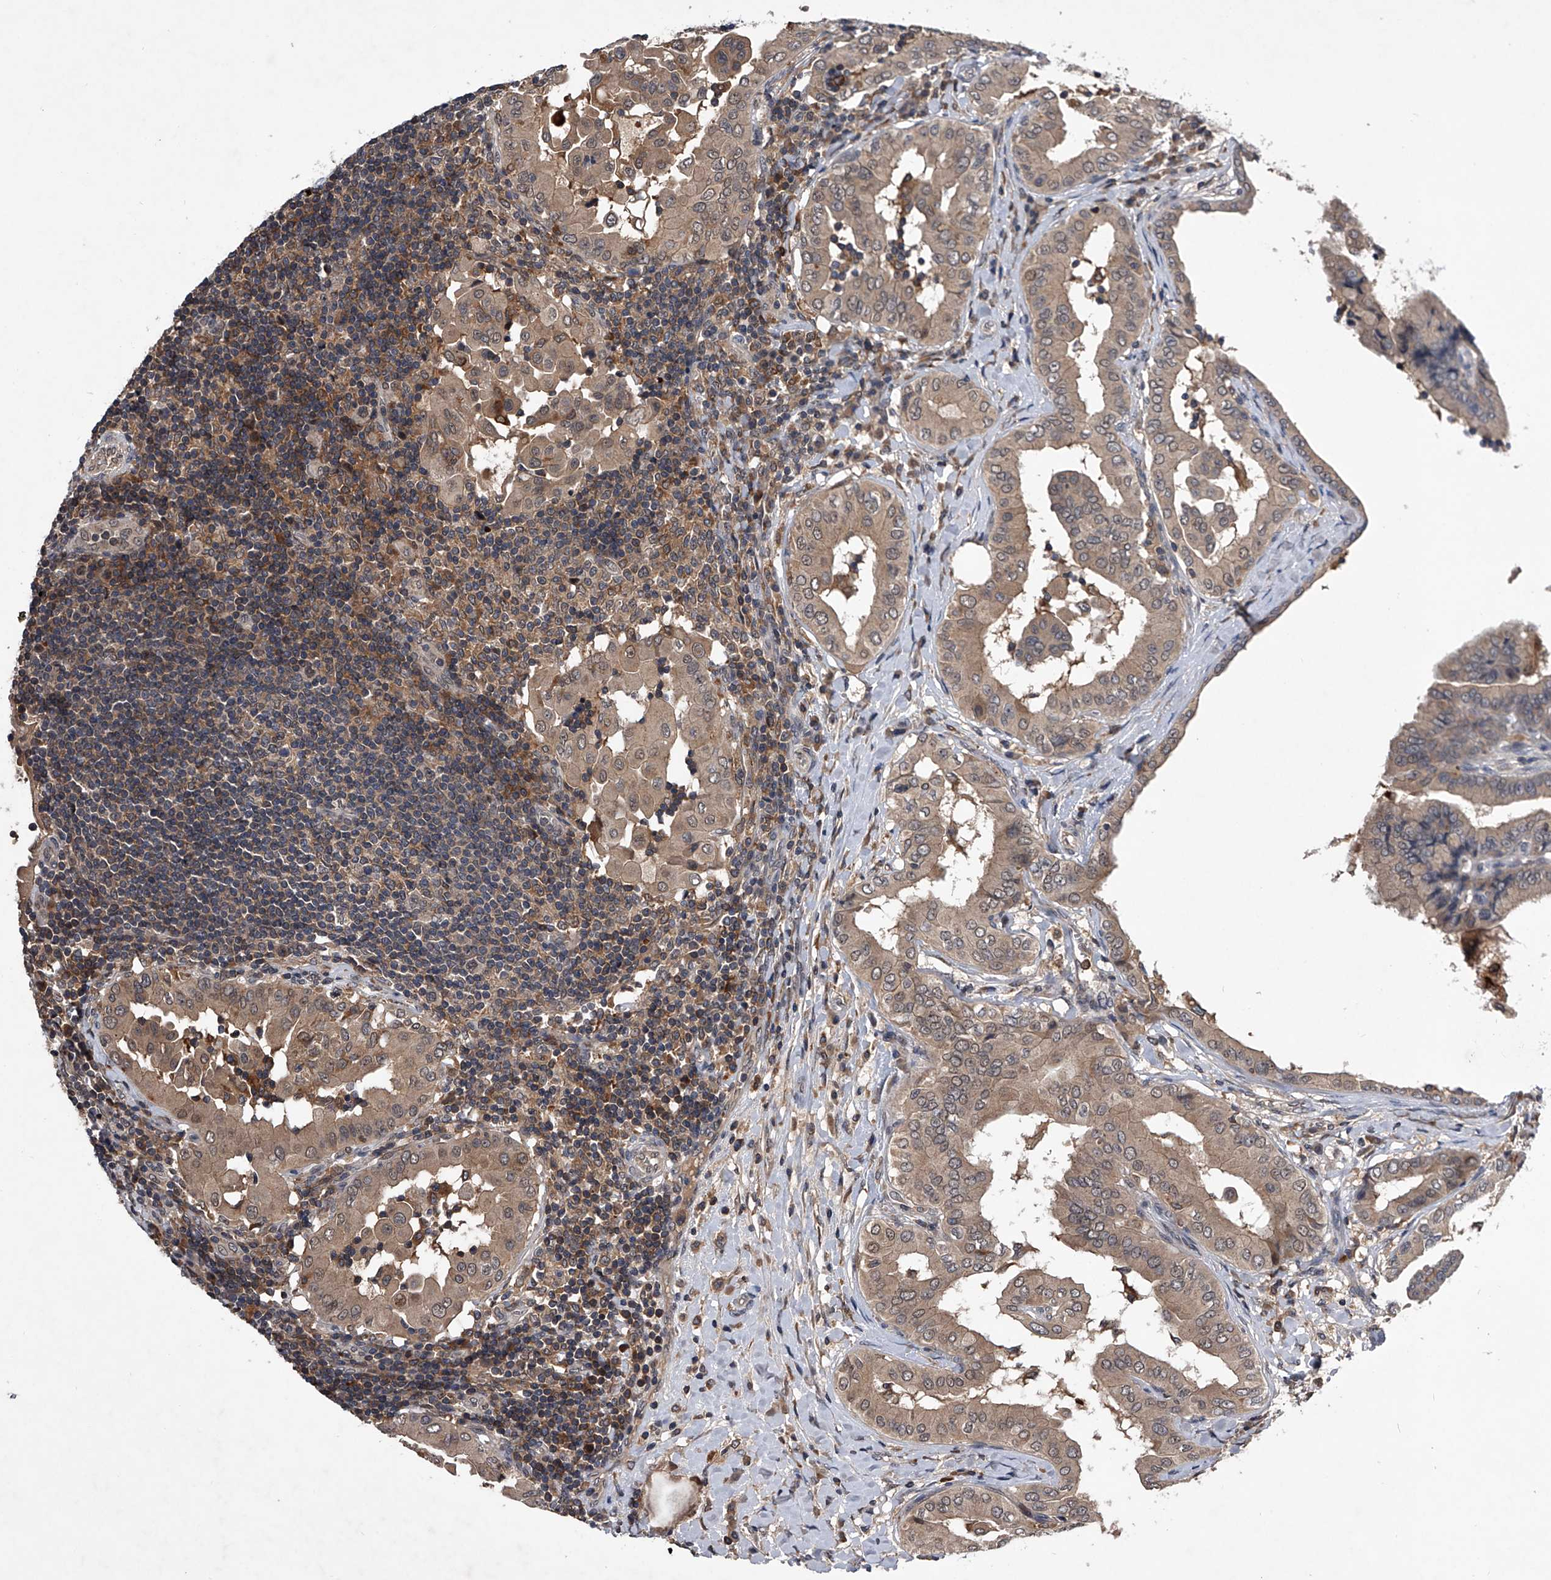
{"staining": {"intensity": "weak", "quantity": ">75%", "location": "cytoplasmic/membranous"}, "tissue": "thyroid cancer", "cell_type": "Tumor cells", "image_type": "cancer", "snomed": [{"axis": "morphology", "description": "Papillary adenocarcinoma, NOS"}, {"axis": "topography", "description": "Thyroid gland"}], "caption": "A micrograph of human thyroid cancer stained for a protein displays weak cytoplasmic/membranous brown staining in tumor cells.", "gene": "ZNF30", "patient": {"sex": "male", "age": 33}}